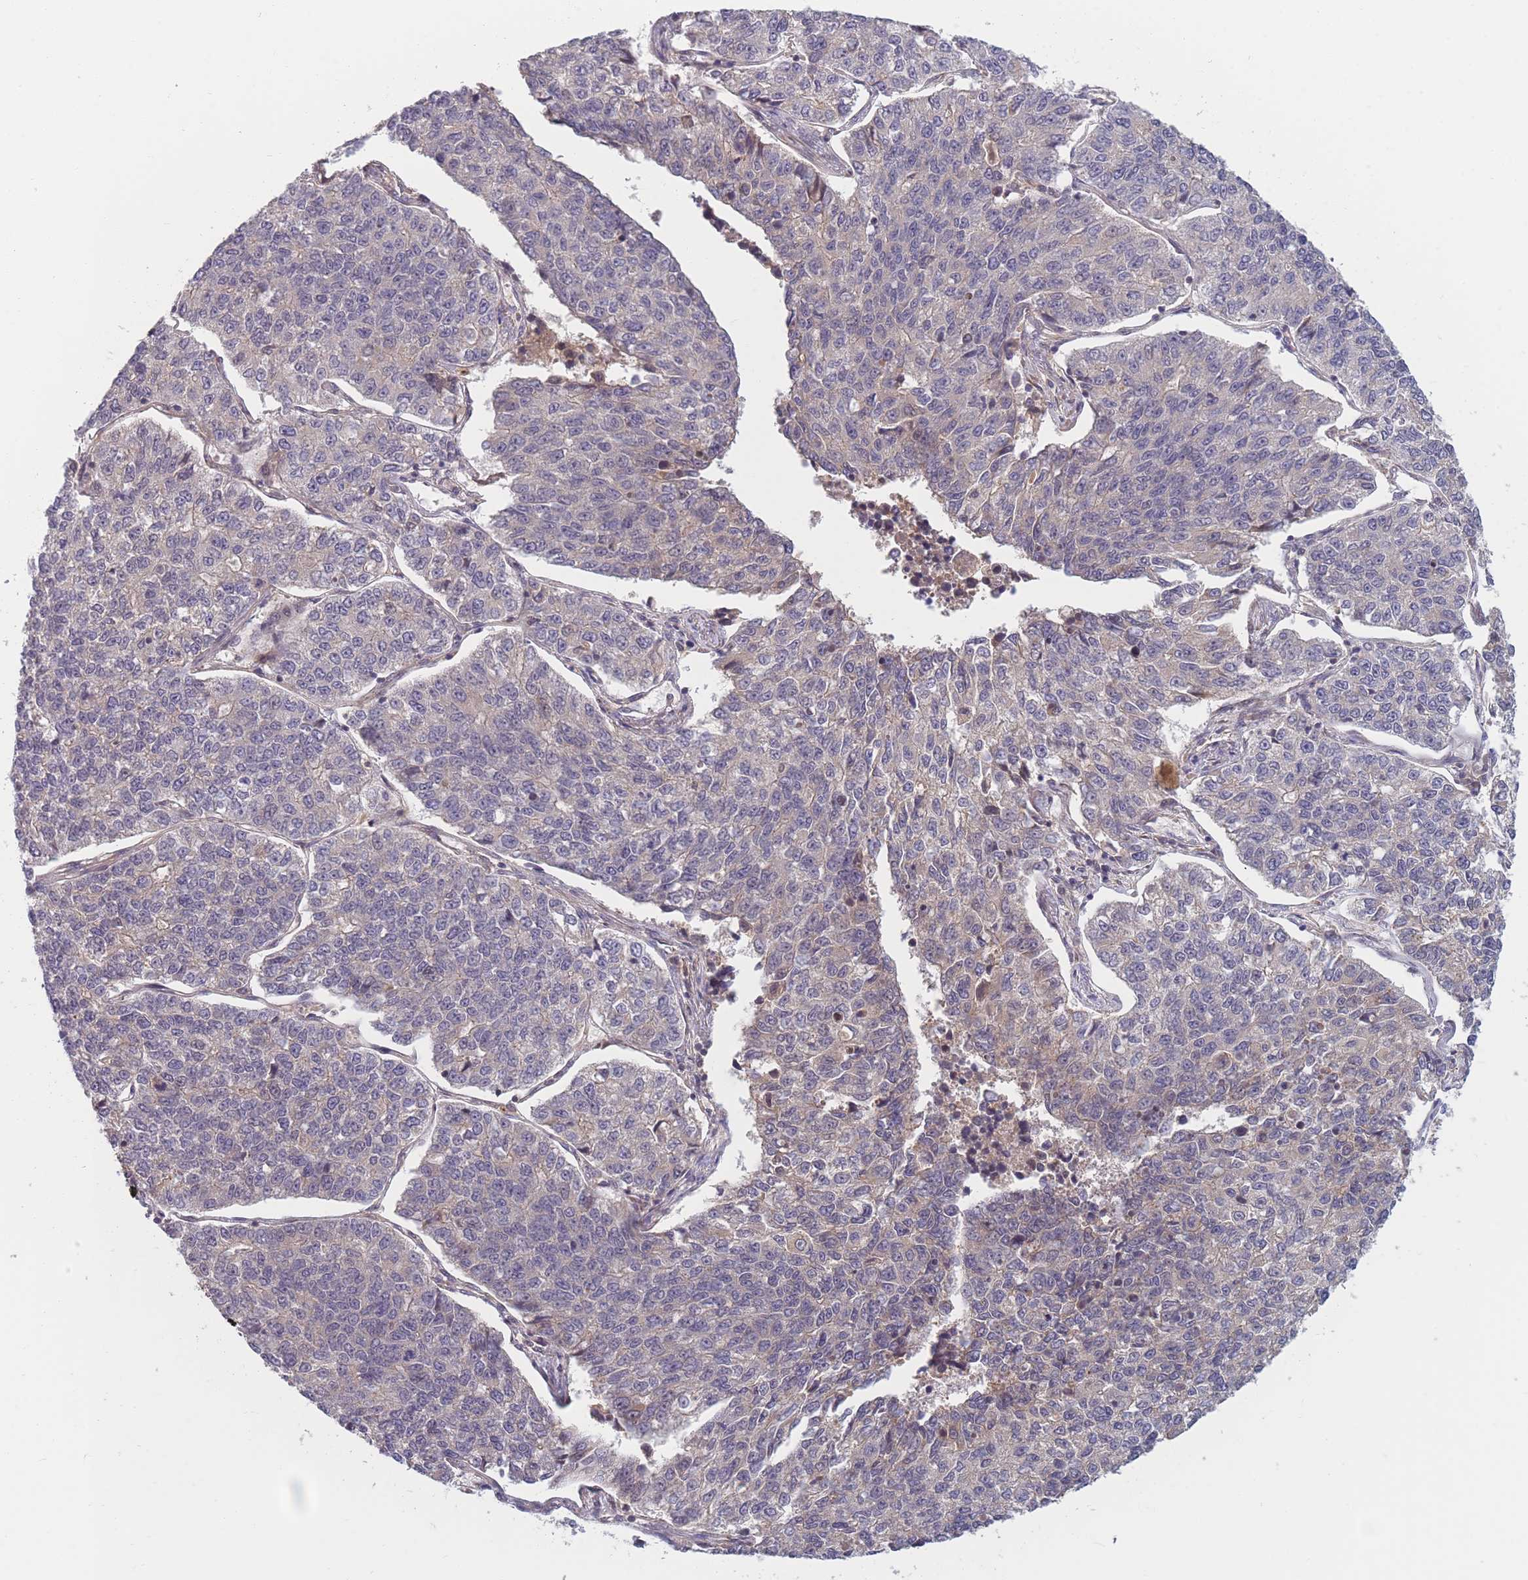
{"staining": {"intensity": "negative", "quantity": "none", "location": "none"}, "tissue": "lung cancer", "cell_type": "Tumor cells", "image_type": "cancer", "snomed": [{"axis": "morphology", "description": "Adenocarcinoma, NOS"}, {"axis": "topography", "description": "Lung"}], "caption": "A micrograph of human adenocarcinoma (lung) is negative for staining in tumor cells. (Immunohistochemistry (ihc), brightfield microscopy, high magnification).", "gene": "FAM153A", "patient": {"sex": "male", "age": 49}}